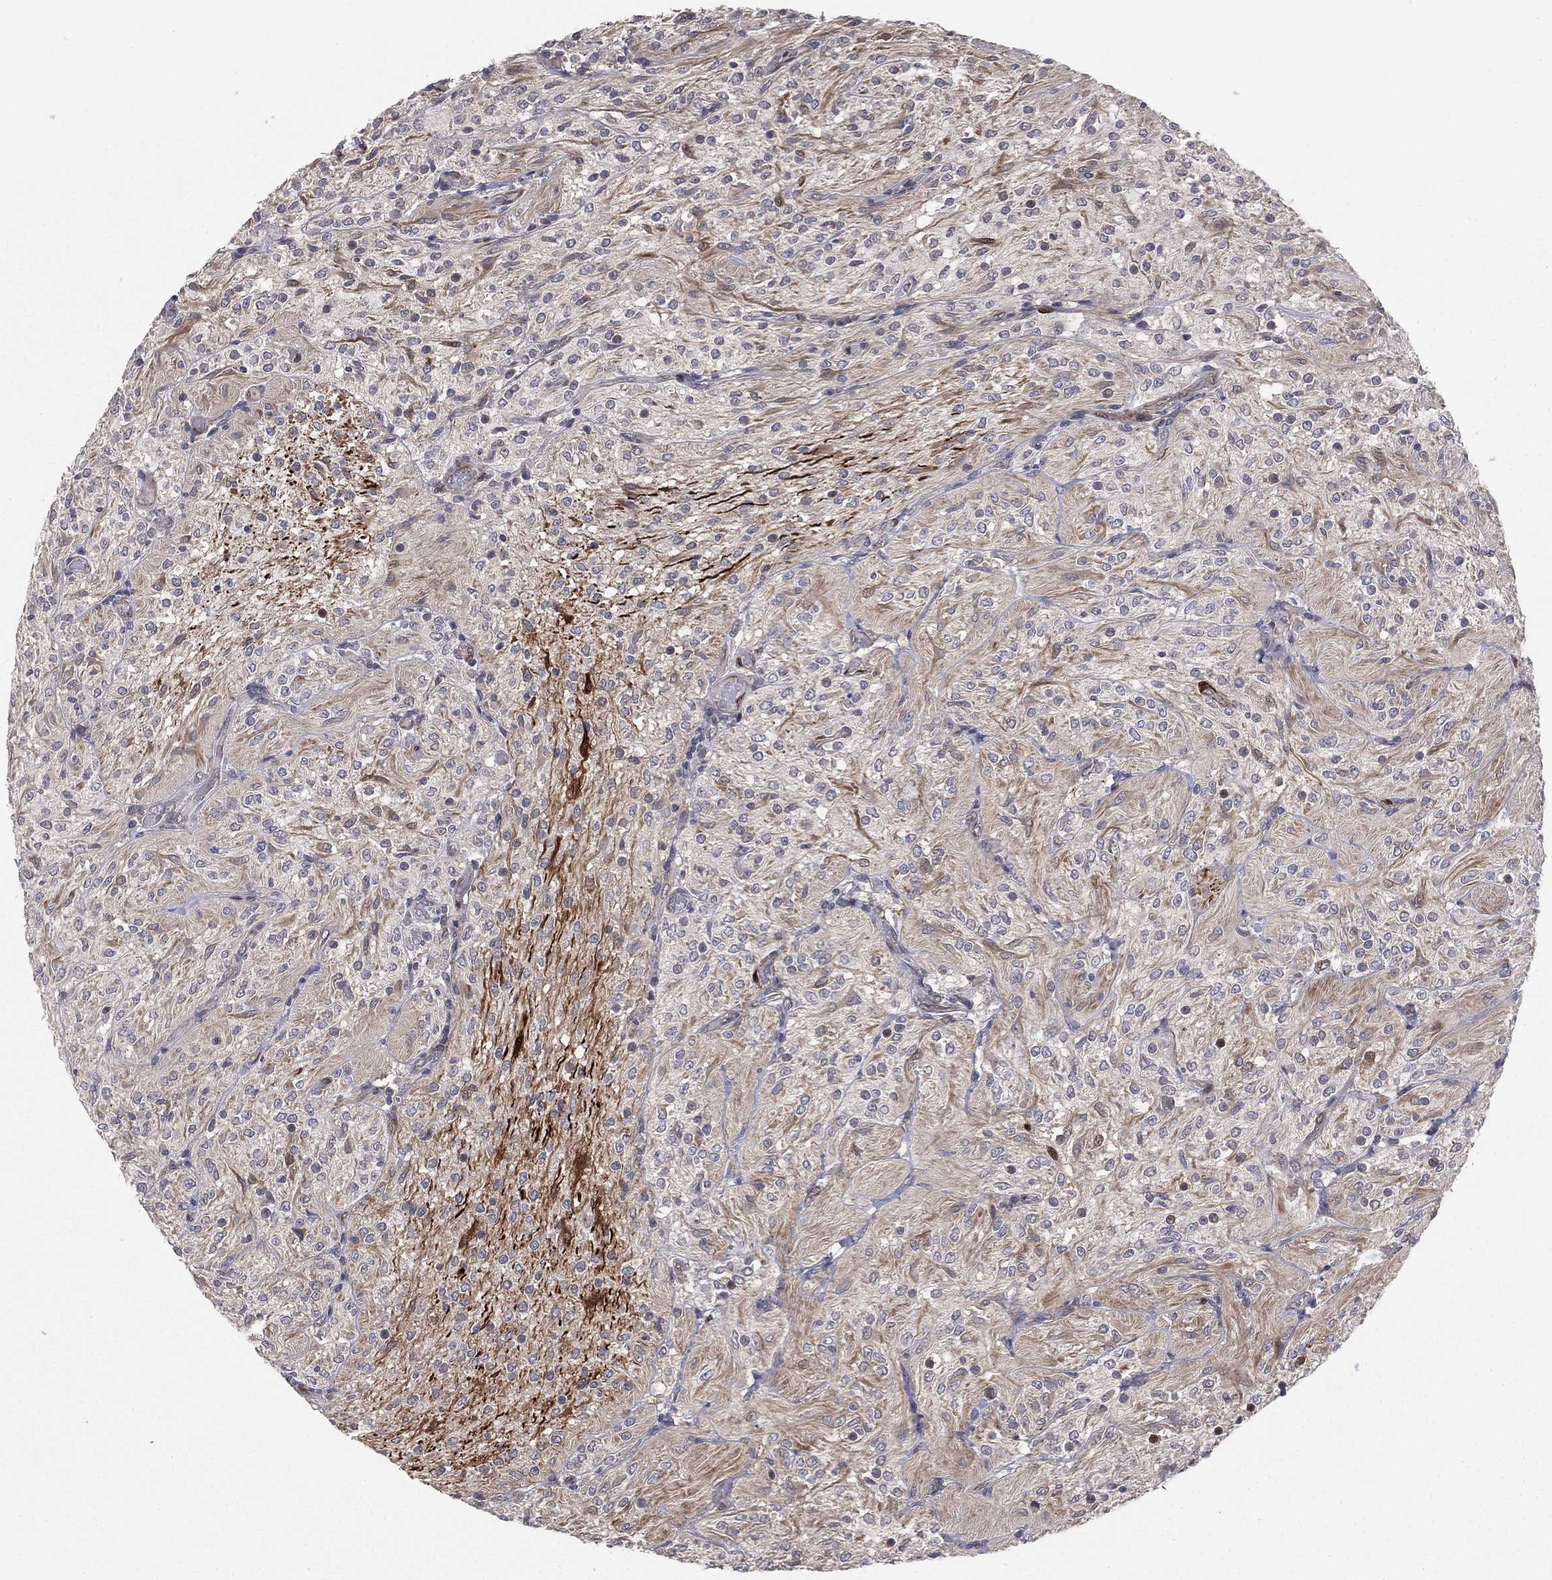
{"staining": {"intensity": "moderate", "quantity": "<25%", "location": "cytoplasmic/membranous"}, "tissue": "glioma", "cell_type": "Tumor cells", "image_type": "cancer", "snomed": [{"axis": "morphology", "description": "Glioma, malignant, Low grade"}, {"axis": "topography", "description": "Brain"}], "caption": "Approximately <25% of tumor cells in low-grade glioma (malignant) exhibit moderate cytoplasmic/membranous protein staining as visualized by brown immunohistochemical staining.", "gene": "SNCG", "patient": {"sex": "male", "age": 3}}